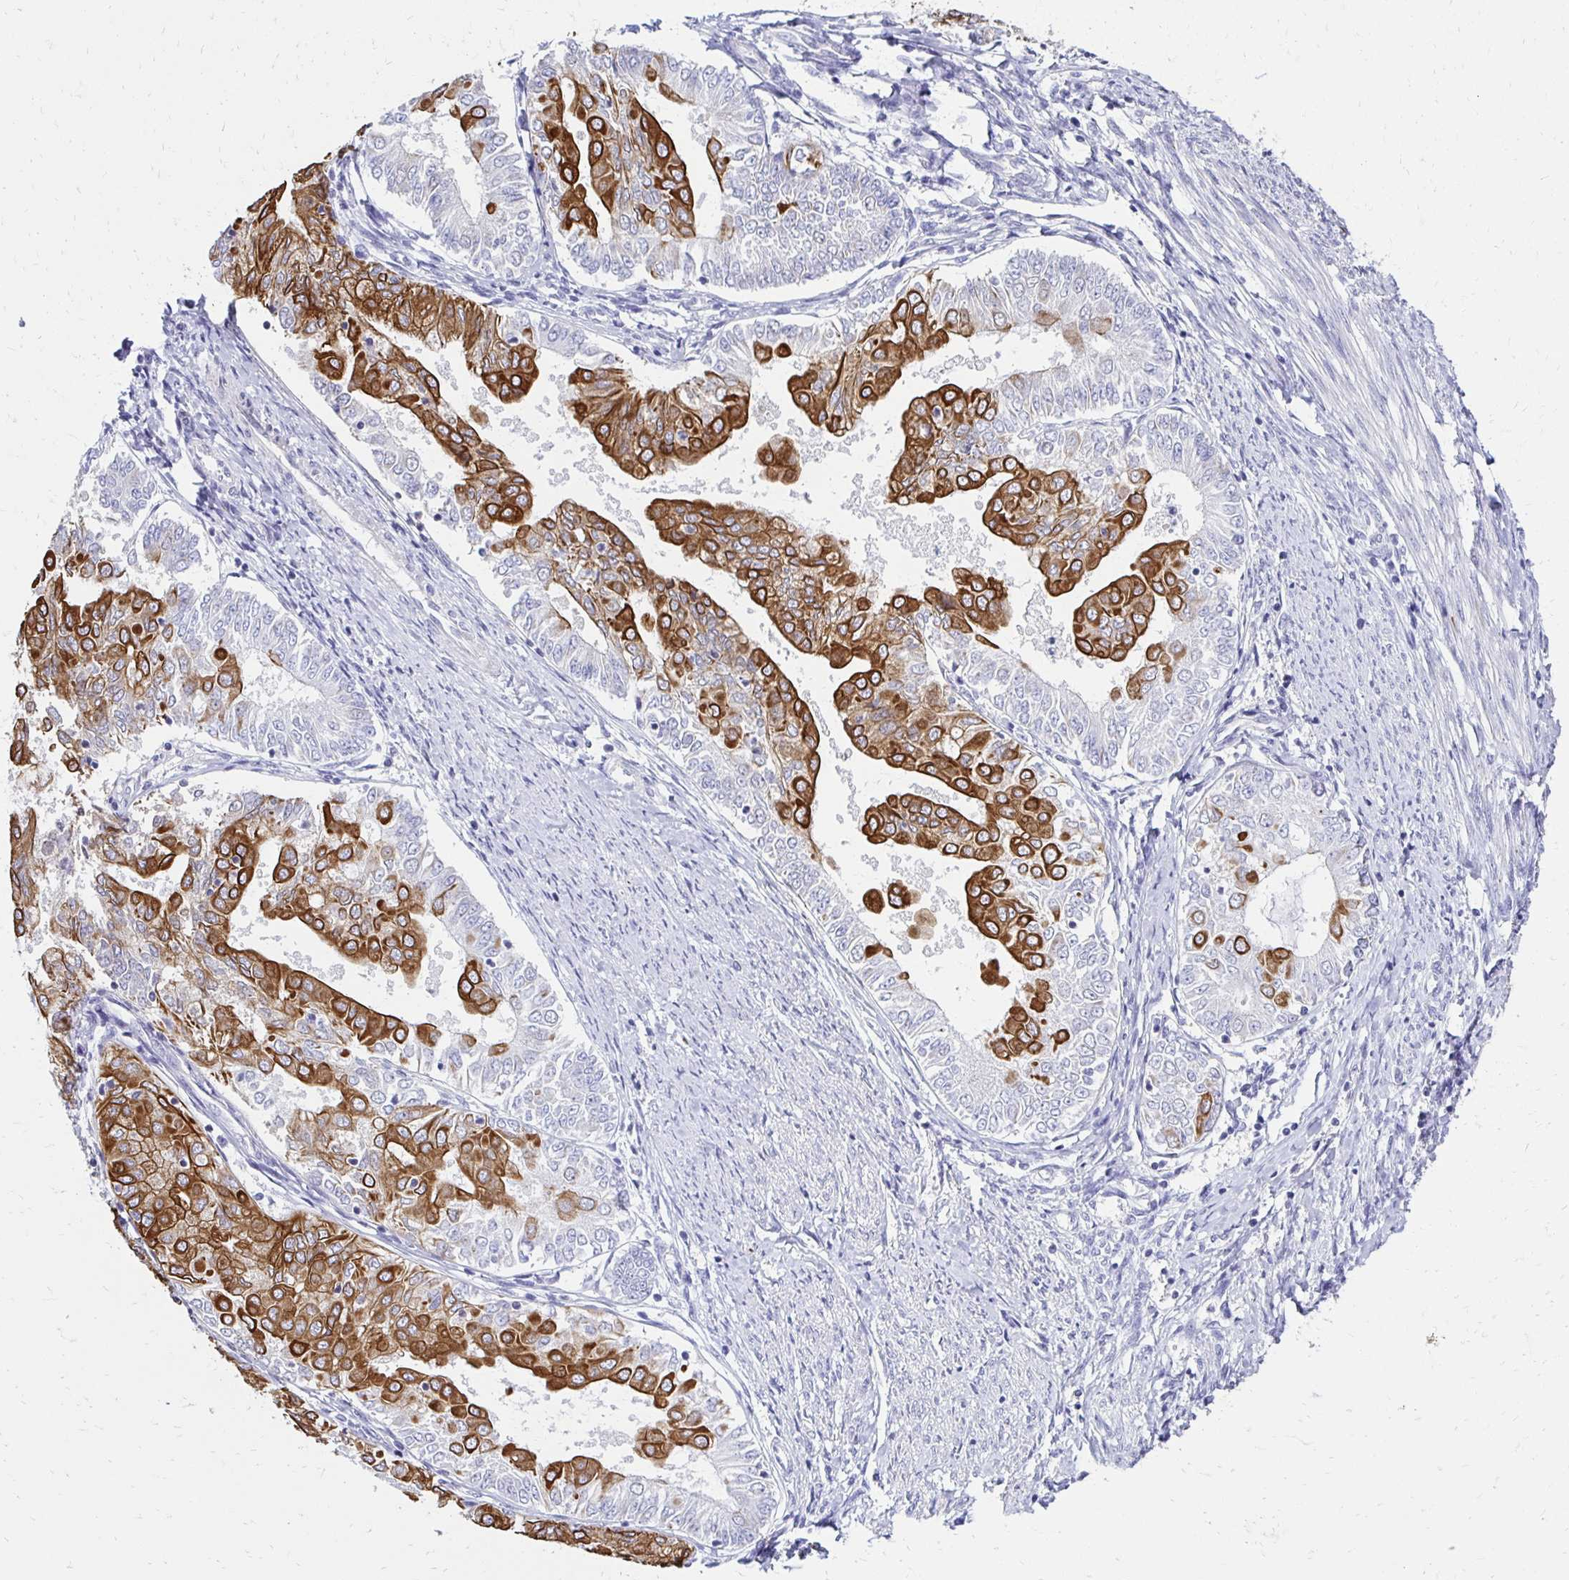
{"staining": {"intensity": "strong", "quantity": "25%-75%", "location": "cytoplasmic/membranous"}, "tissue": "endometrial cancer", "cell_type": "Tumor cells", "image_type": "cancer", "snomed": [{"axis": "morphology", "description": "Adenocarcinoma, NOS"}, {"axis": "topography", "description": "Endometrium"}], "caption": "The image demonstrates a brown stain indicating the presence of a protein in the cytoplasmic/membranous of tumor cells in adenocarcinoma (endometrial). Nuclei are stained in blue.", "gene": "C1QTNF2", "patient": {"sex": "female", "age": 68}}